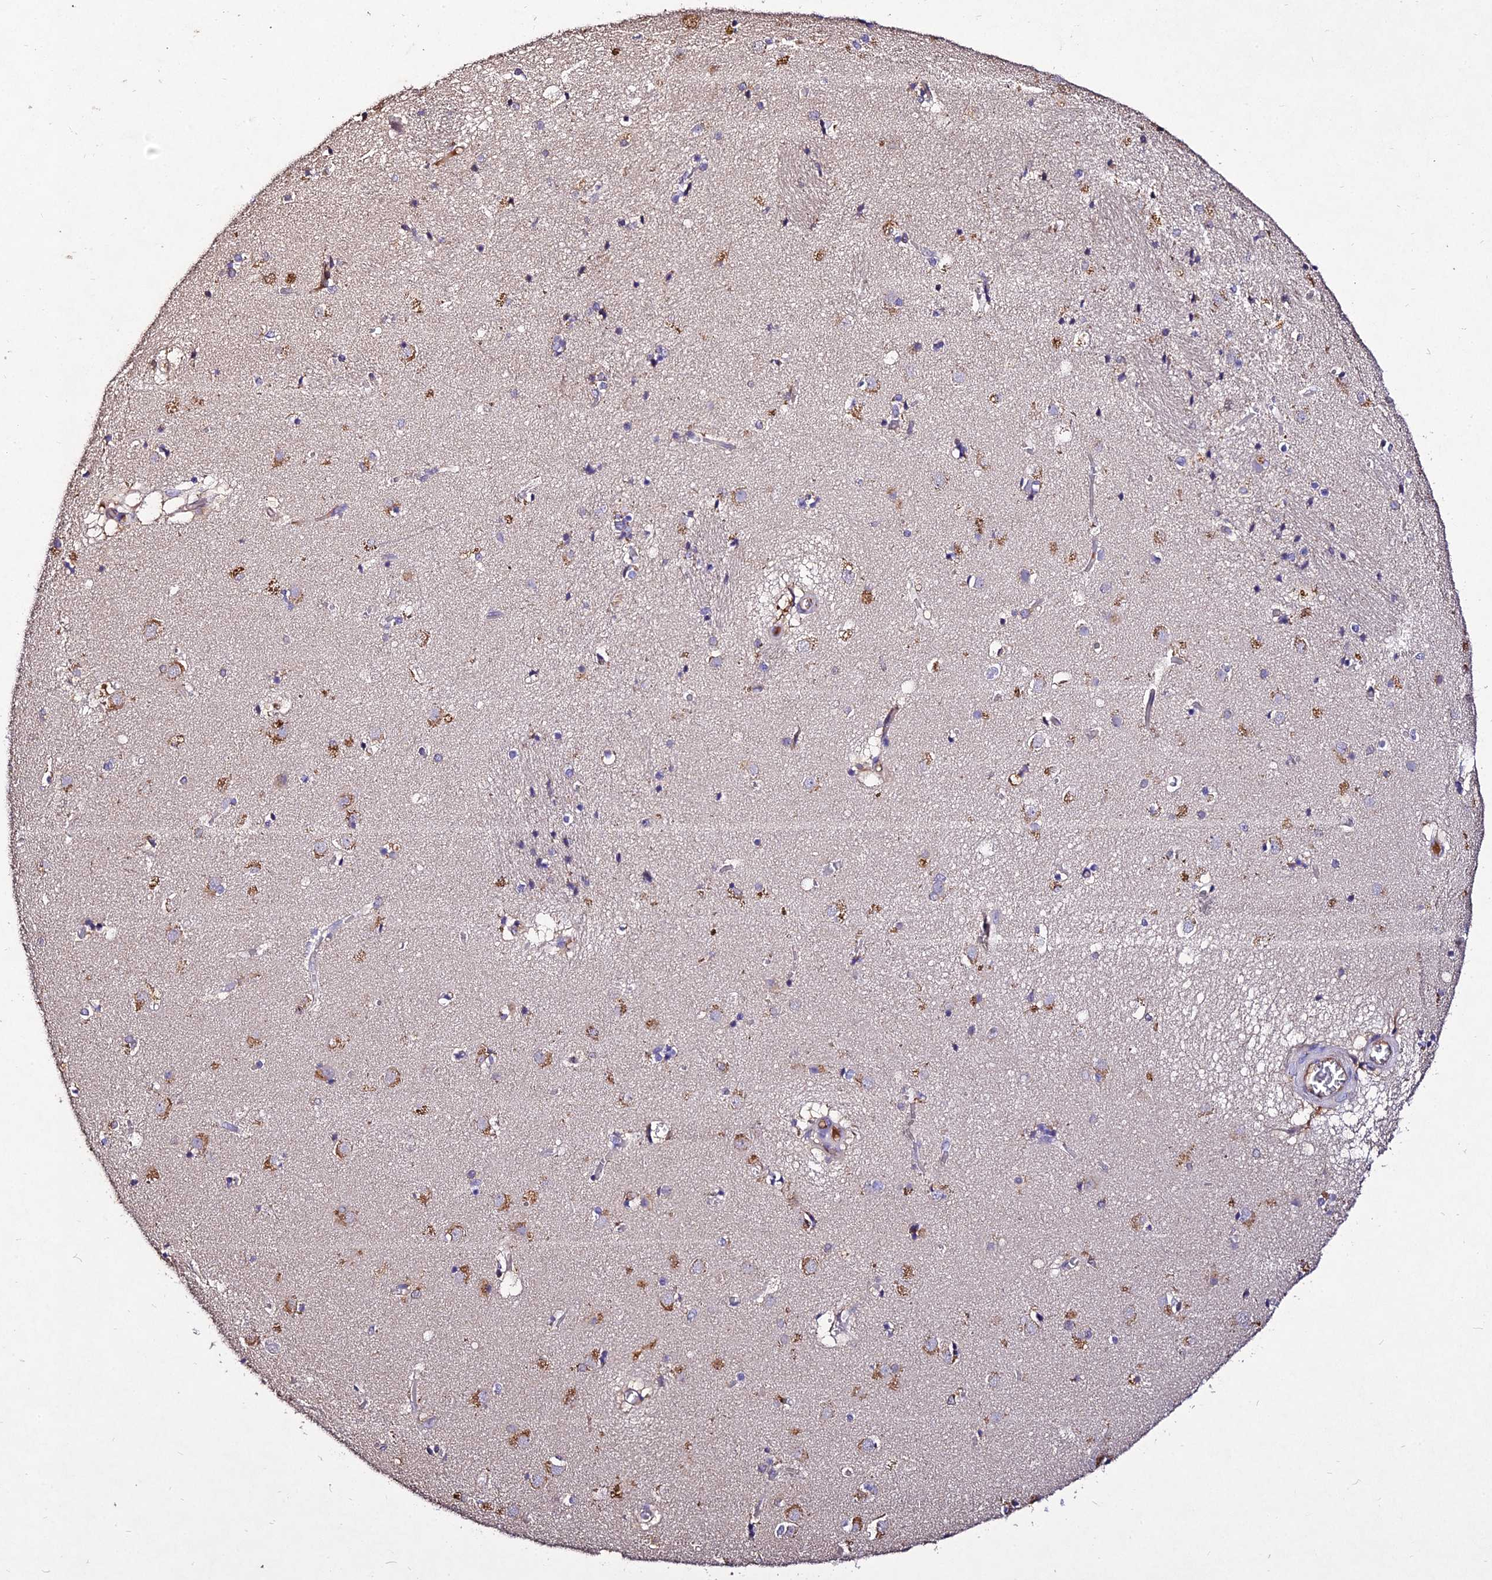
{"staining": {"intensity": "negative", "quantity": "none", "location": "none"}, "tissue": "caudate", "cell_type": "Glial cells", "image_type": "normal", "snomed": [{"axis": "morphology", "description": "Normal tissue, NOS"}, {"axis": "topography", "description": "Lateral ventricle wall"}], "caption": "DAB immunohistochemical staining of normal human caudate shows no significant expression in glial cells.", "gene": "AP3M1", "patient": {"sex": "male", "age": 70}}